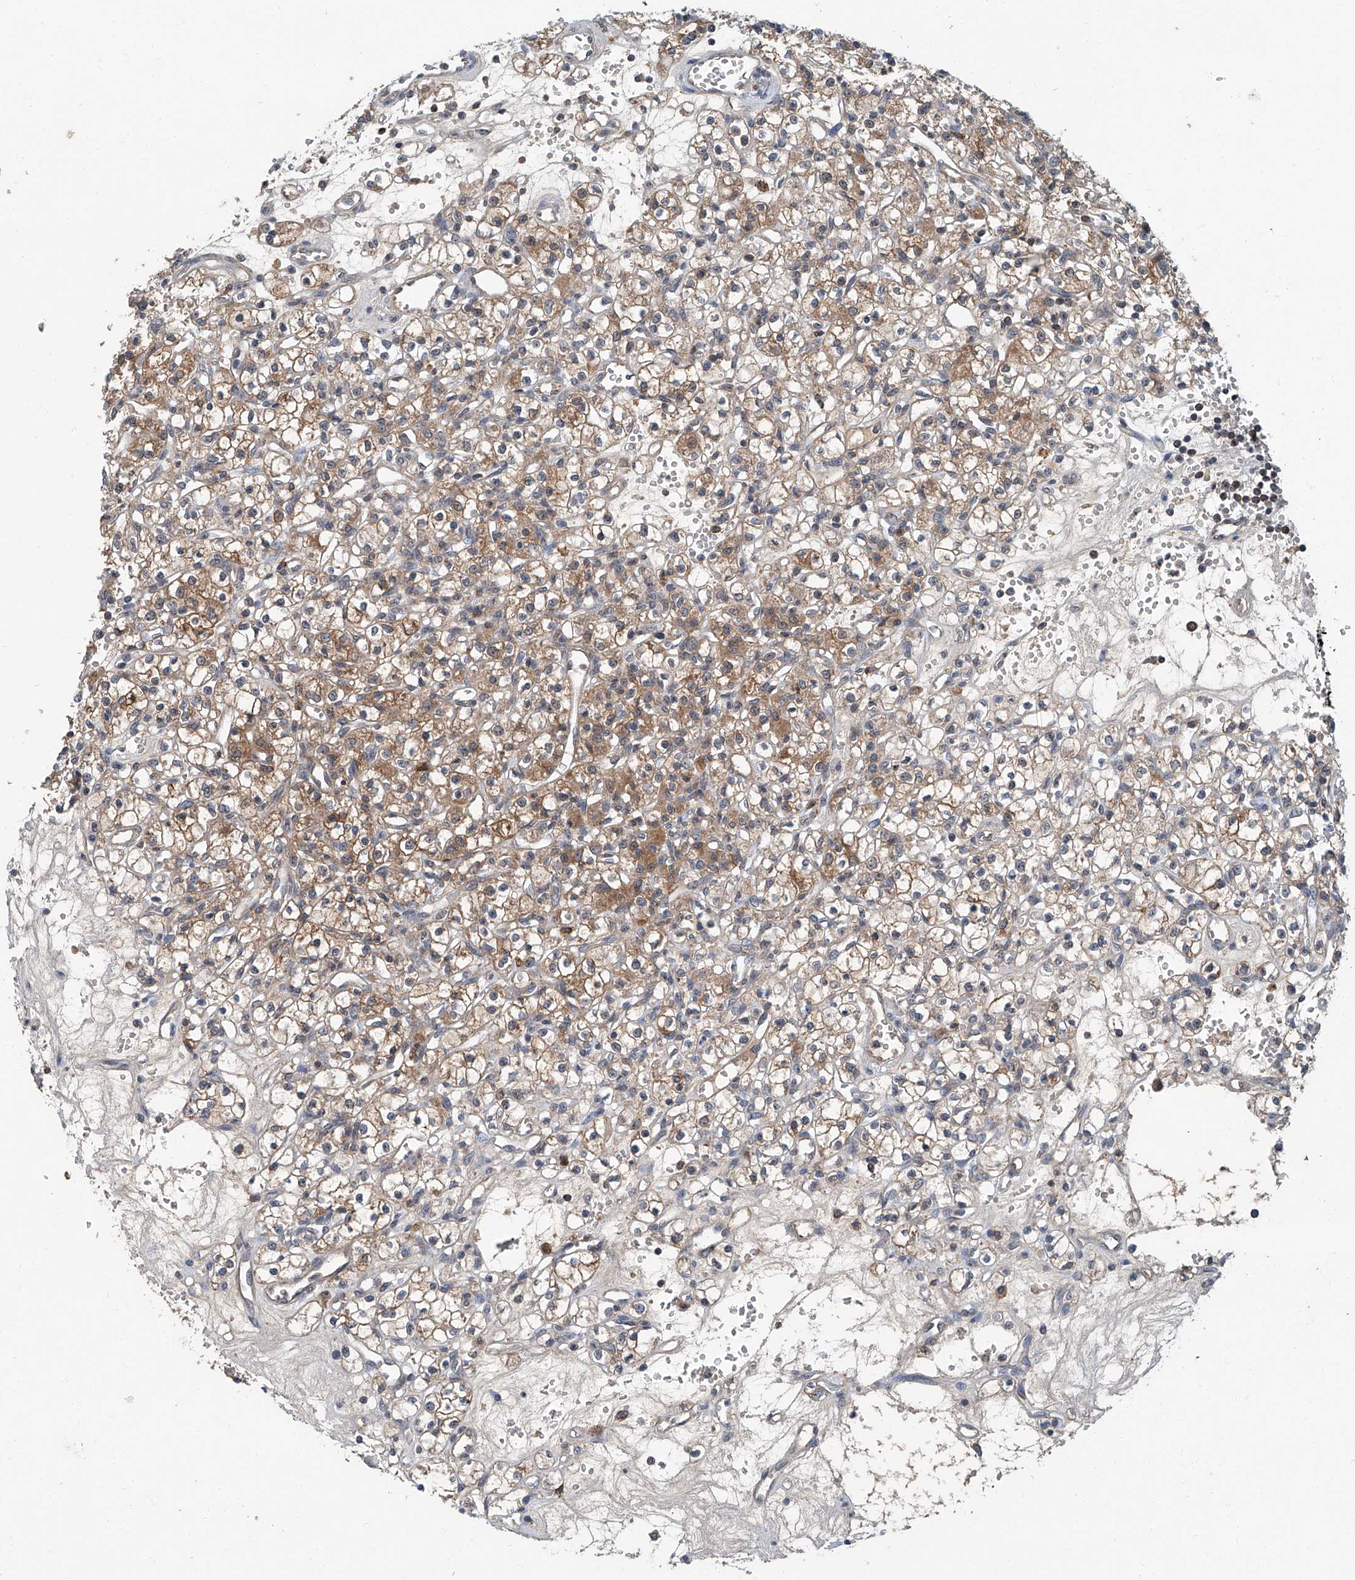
{"staining": {"intensity": "moderate", "quantity": "25%-75%", "location": "cytoplasmic/membranous"}, "tissue": "renal cancer", "cell_type": "Tumor cells", "image_type": "cancer", "snomed": [{"axis": "morphology", "description": "Adenocarcinoma, NOS"}, {"axis": "topography", "description": "Kidney"}], "caption": "The histopathology image displays immunohistochemical staining of renal adenocarcinoma. There is moderate cytoplasmic/membranous staining is appreciated in about 25%-75% of tumor cells. (IHC, brightfield microscopy, high magnification).", "gene": "CLK1", "patient": {"sex": "female", "age": 59}}